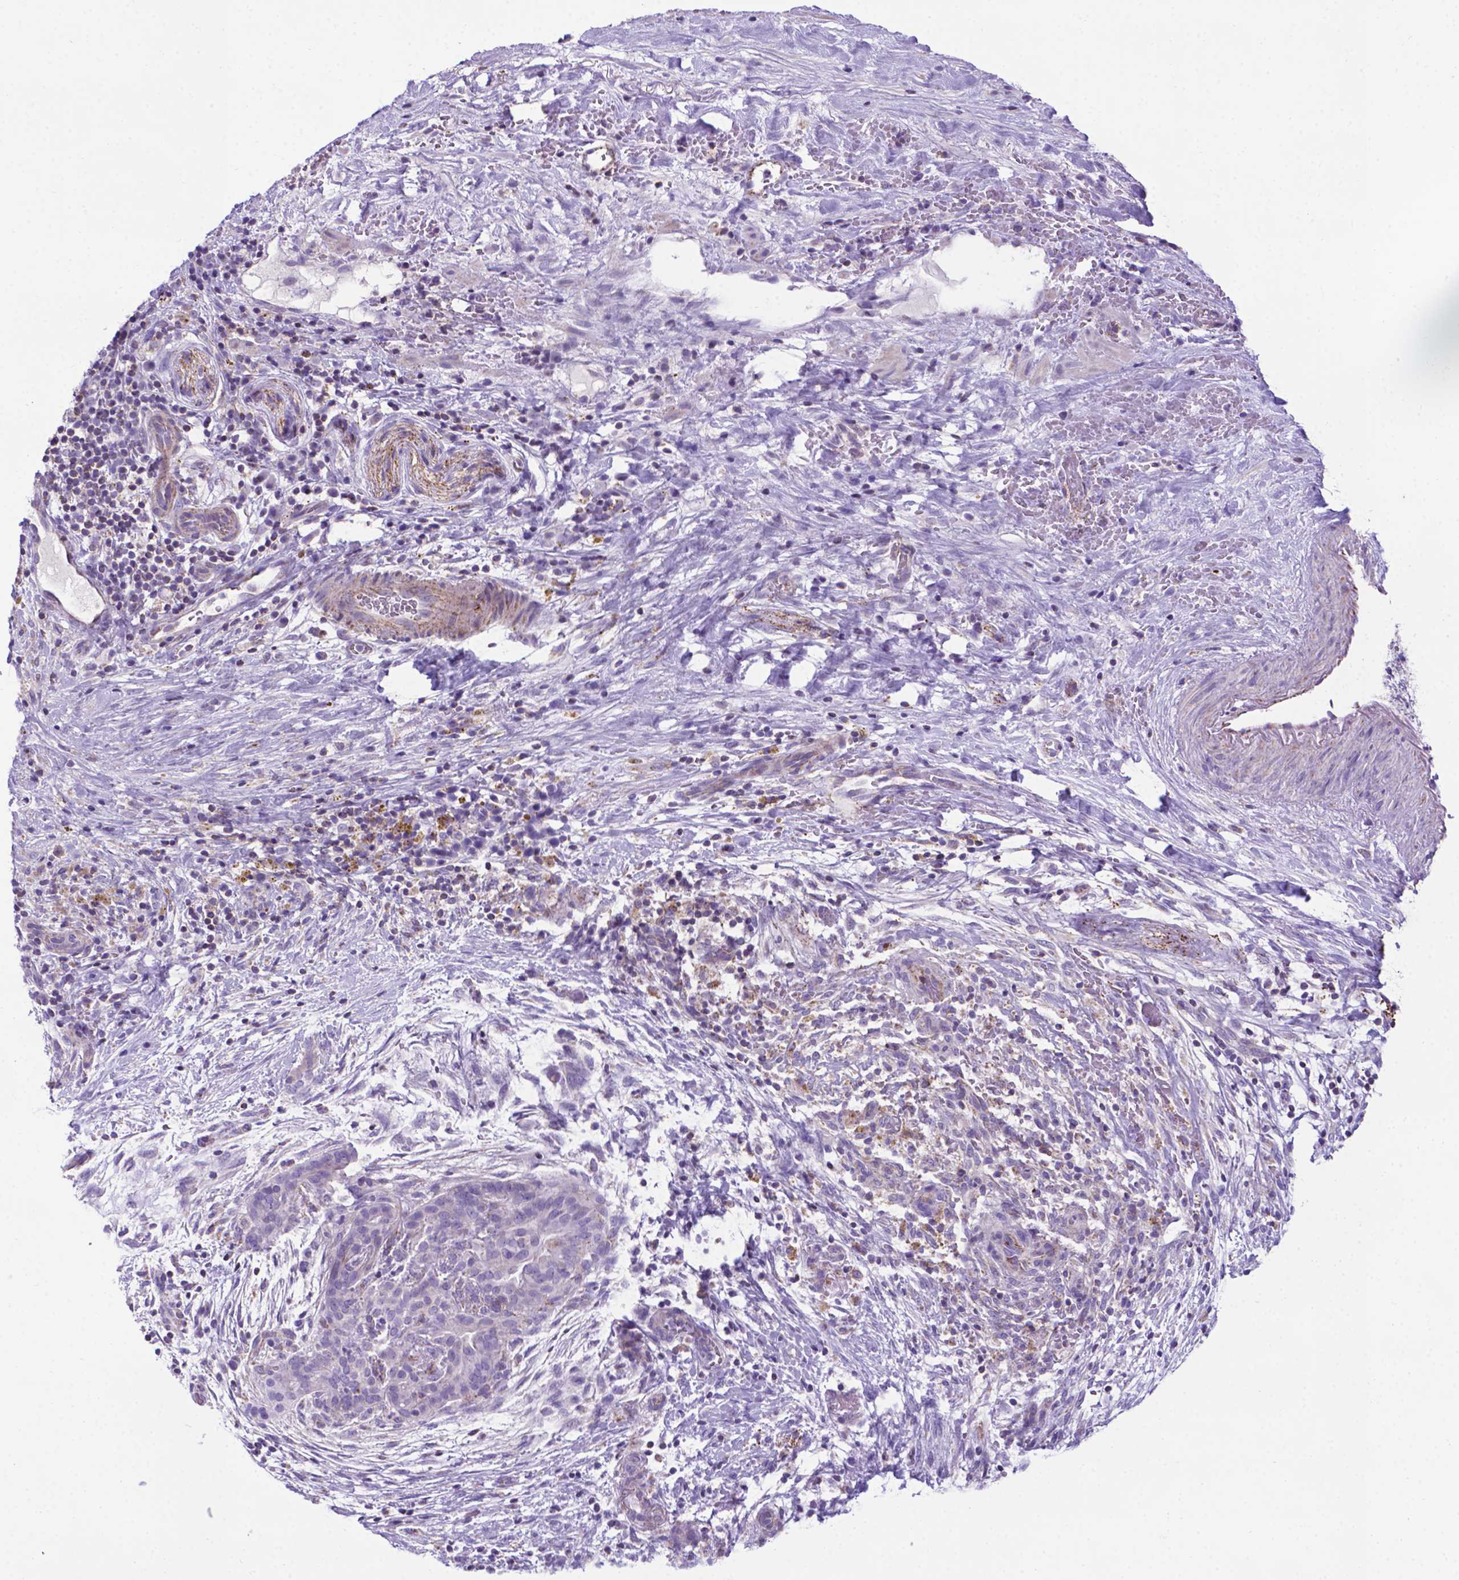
{"staining": {"intensity": "negative", "quantity": "none", "location": "none"}, "tissue": "pancreatic cancer", "cell_type": "Tumor cells", "image_type": "cancer", "snomed": [{"axis": "morphology", "description": "Adenocarcinoma, NOS"}, {"axis": "topography", "description": "Pancreas"}], "caption": "Immunohistochemistry photomicrograph of pancreatic cancer (adenocarcinoma) stained for a protein (brown), which demonstrates no positivity in tumor cells.", "gene": "POU3F3", "patient": {"sex": "male", "age": 44}}